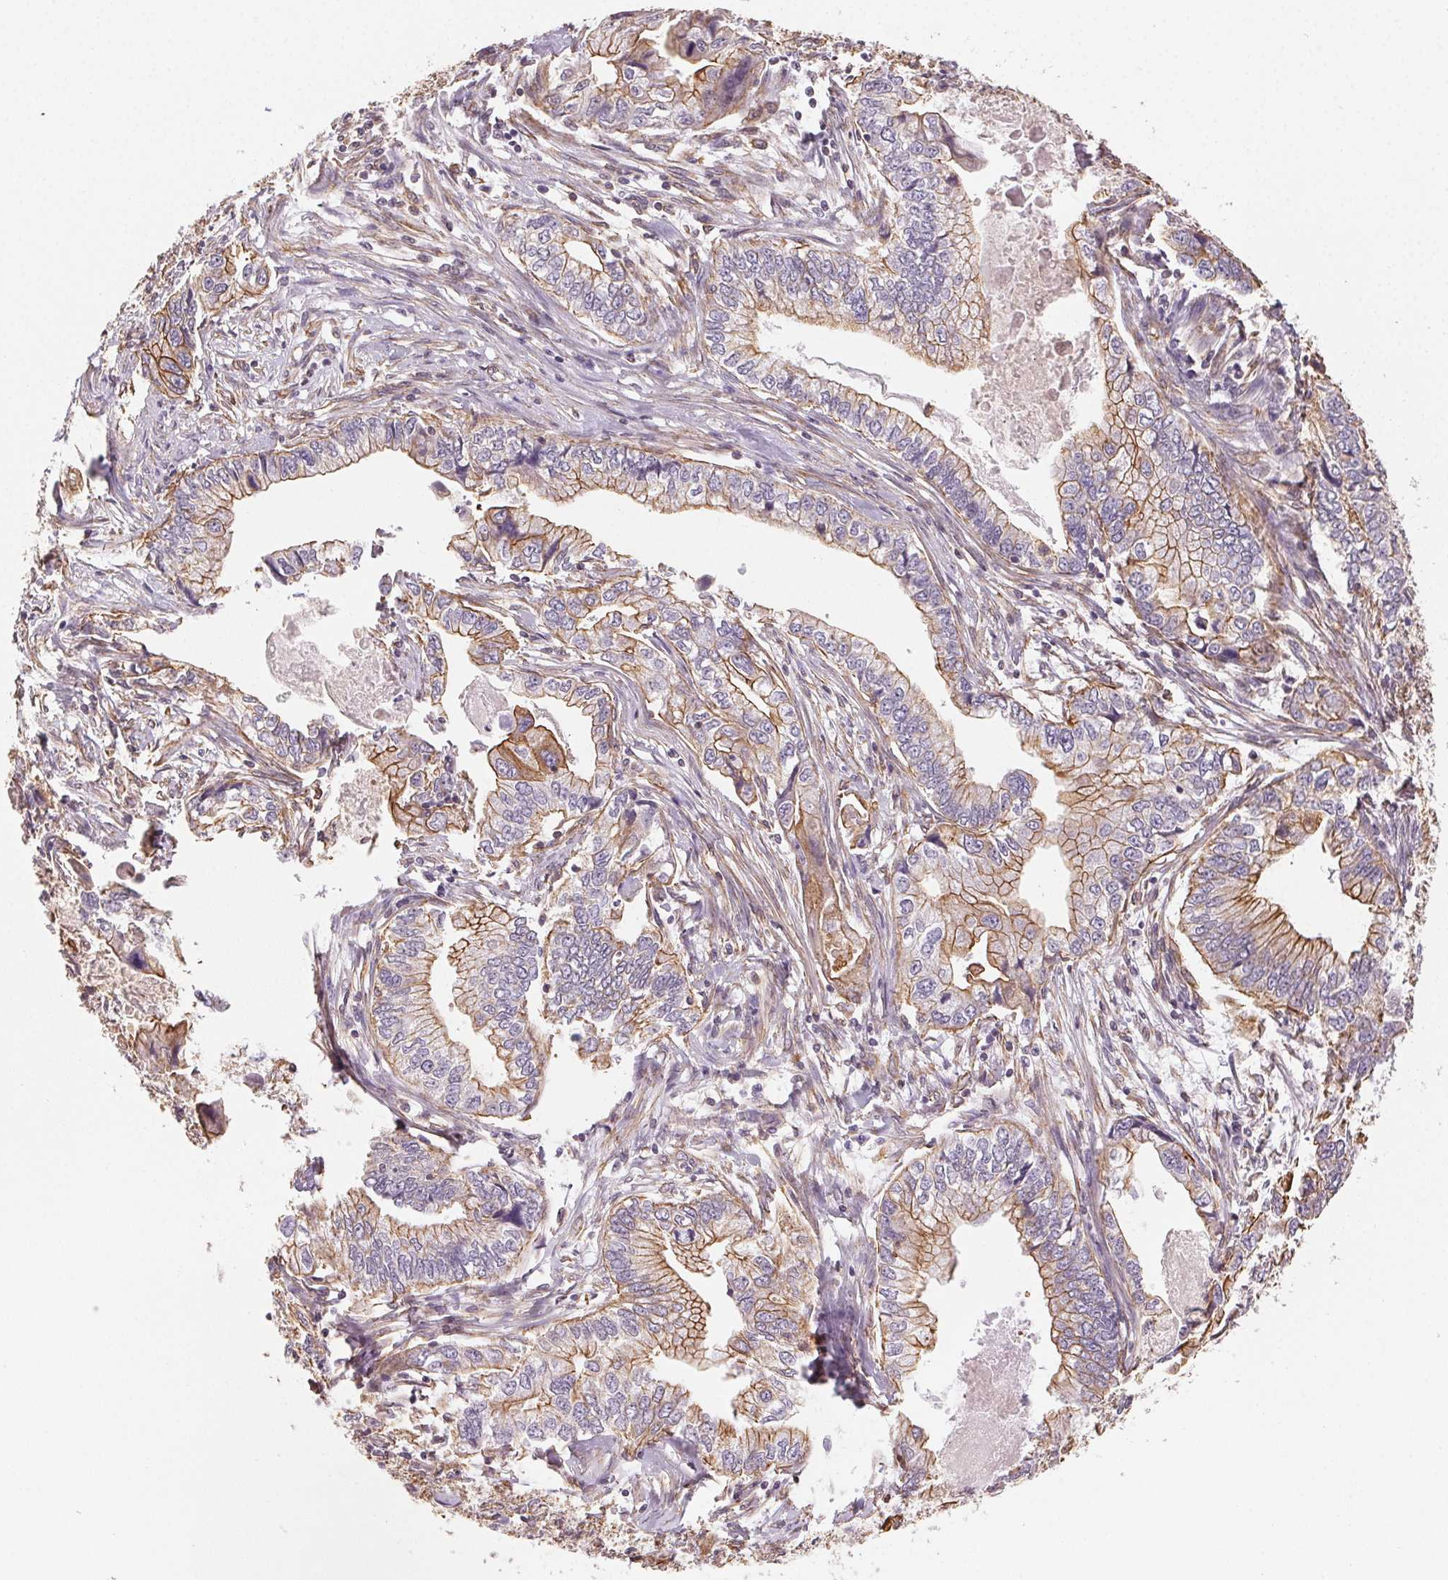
{"staining": {"intensity": "moderate", "quantity": "25%-75%", "location": "cytoplasmic/membranous"}, "tissue": "stomach cancer", "cell_type": "Tumor cells", "image_type": "cancer", "snomed": [{"axis": "morphology", "description": "Adenocarcinoma, NOS"}, {"axis": "topography", "description": "Pancreas"}, {"axis": "topography", "description": "Stomach, upper"}], "caption": "Adenocarcinoma (stomach) tissue displays moderate cytoplasmic/membranous expression in approximately 25%-75% of tumor cells, visualized by immunohistochemistry. The staining is performed using DAB brown chromogen to label protein expression. The nuclei are counter-stained blue using hematoxylin.", "gene": "PLA2G4F", "patient": {"sex": "male", "age": 77}}